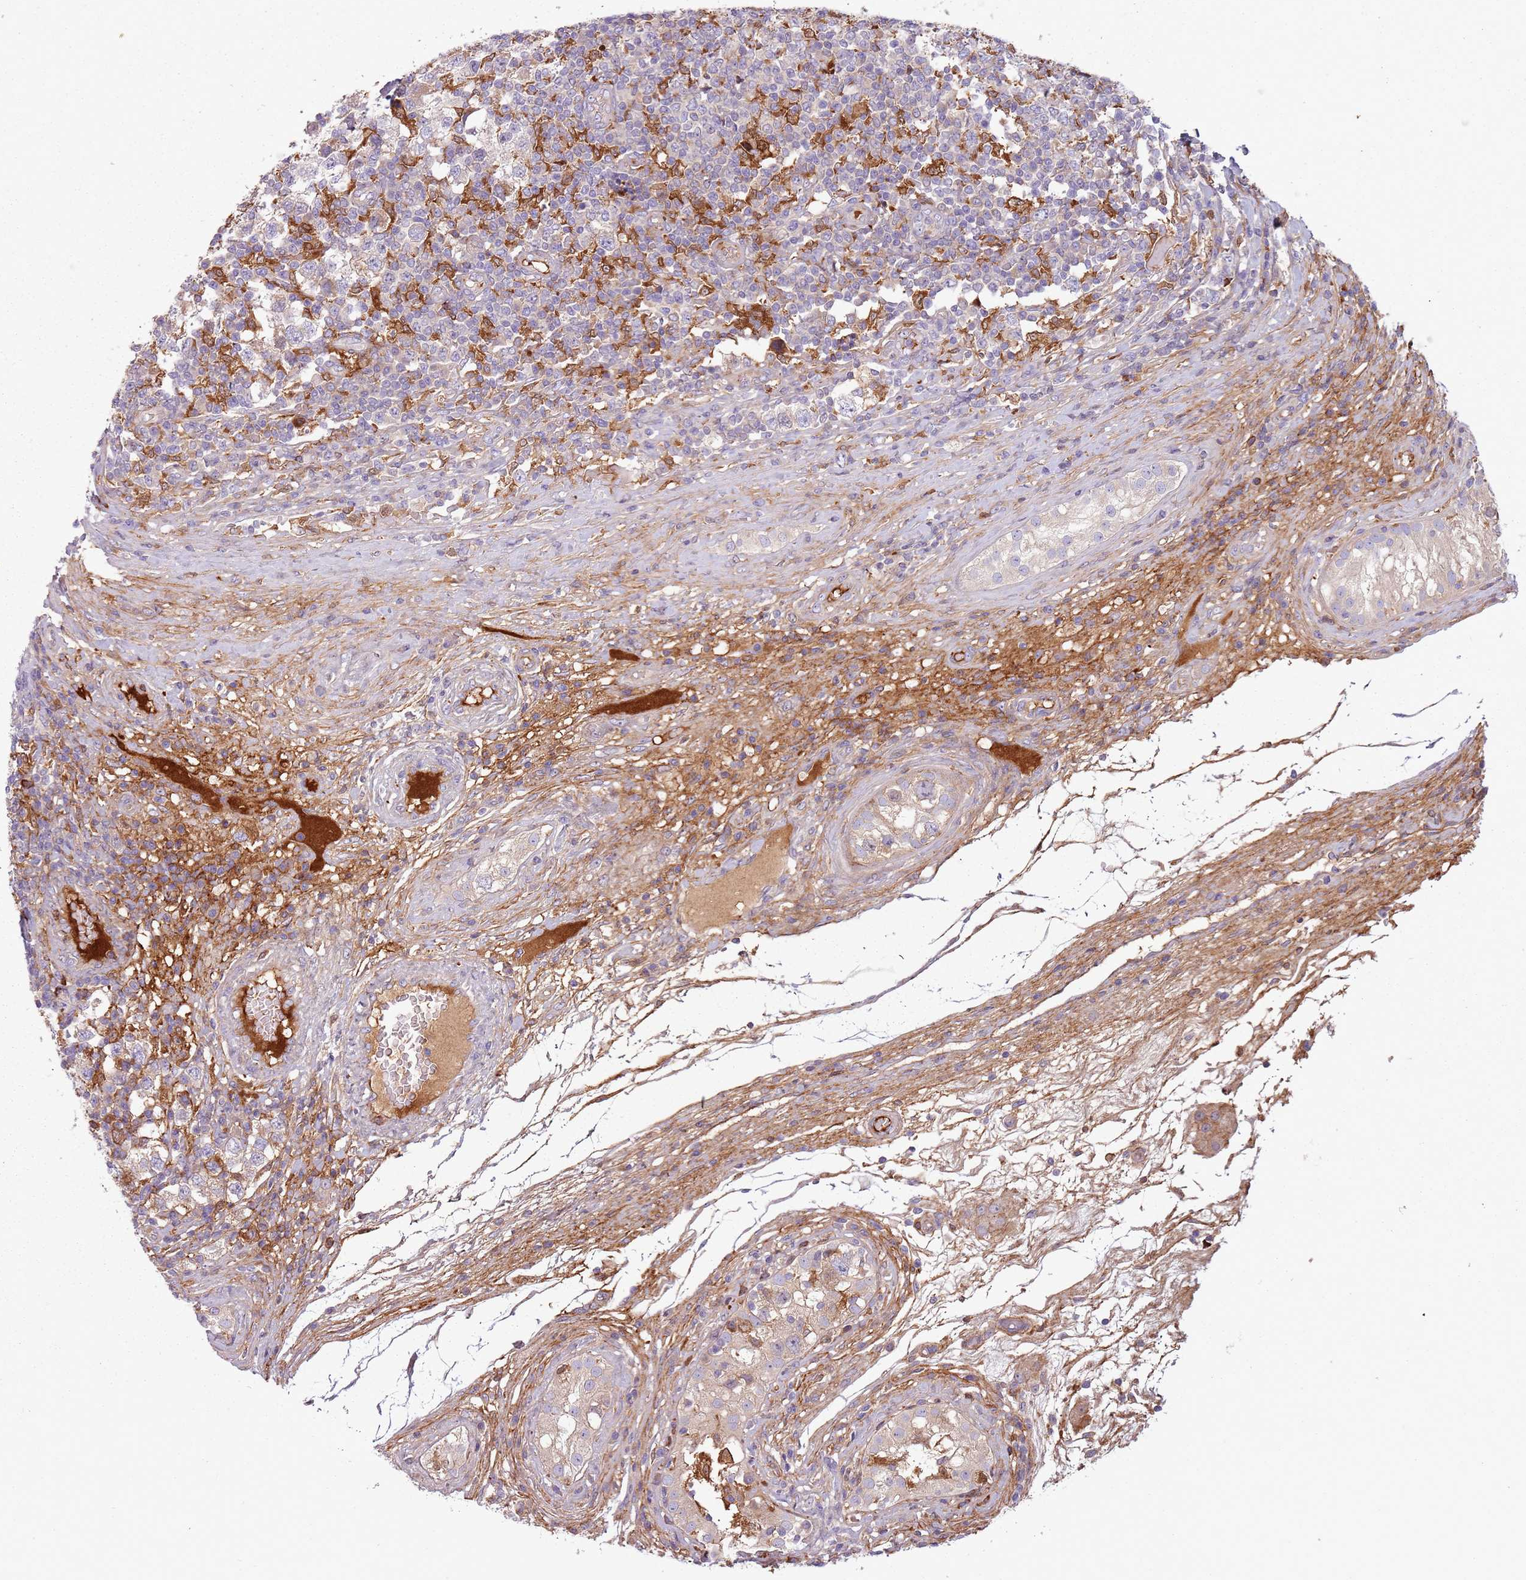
{"staining": {"intensity": "negative", "quantity": "none", "location": "none"}, "tissue": "testis cancer", "cell_type": "Tumor cells", "image_type": "cancer", "snomed": [{"axis": "morphology", "description": "Seminoma, NOS"}, {"axis": "topography", "description": "Testis"}], "caption": "An immunohistochemistry histopathology image of testis cancer is shown. There is no staining in tumor cells of testis cancer. The staining is performed using DAB (3,3'-diaminobenzidine) brown chromogen with nuclei counter-stained in using hematoxylin.", "gene": "NADK", "patient": {"sex": "male", "age": 34}}